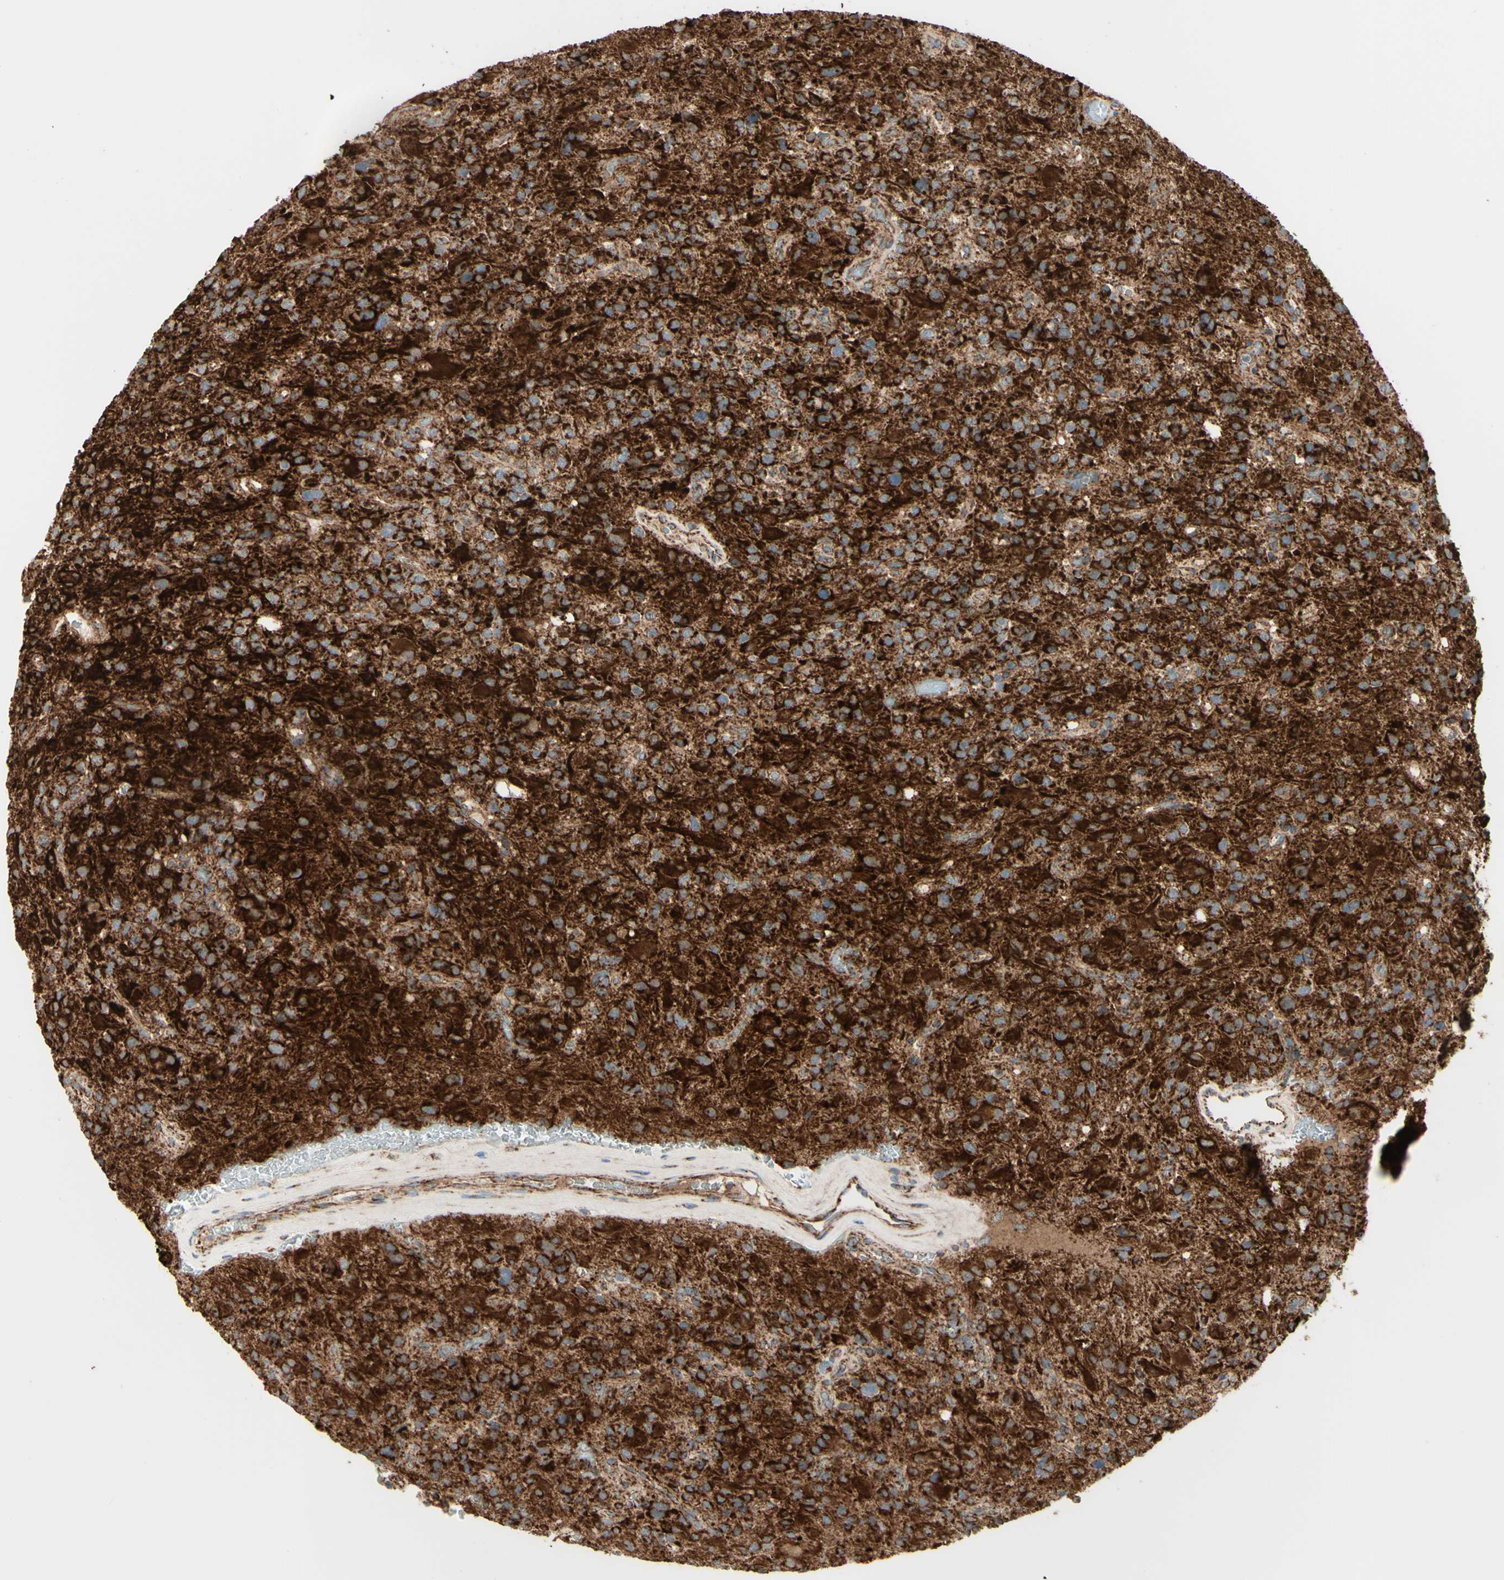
{"staining": {"intensity": "strong", "quantity": ">75%", "location": "cytoplasmic/membranous"}, "tissue": "glioma", "cell_type": "Tumor cells", "image_type": "cancer", "snomed": [{"axis": "morphology", "description": "Glioma, malignant, High grade"}, {"axis": "topography", "description": "Brain"}], "caption": "Protein analysis of glioma tissue displays strong cytoplasmic/membranous positivity in approximately >75% of tumor cells.", "gene": "ARMC10", "patient": {"sex": "male", "age": 48}}